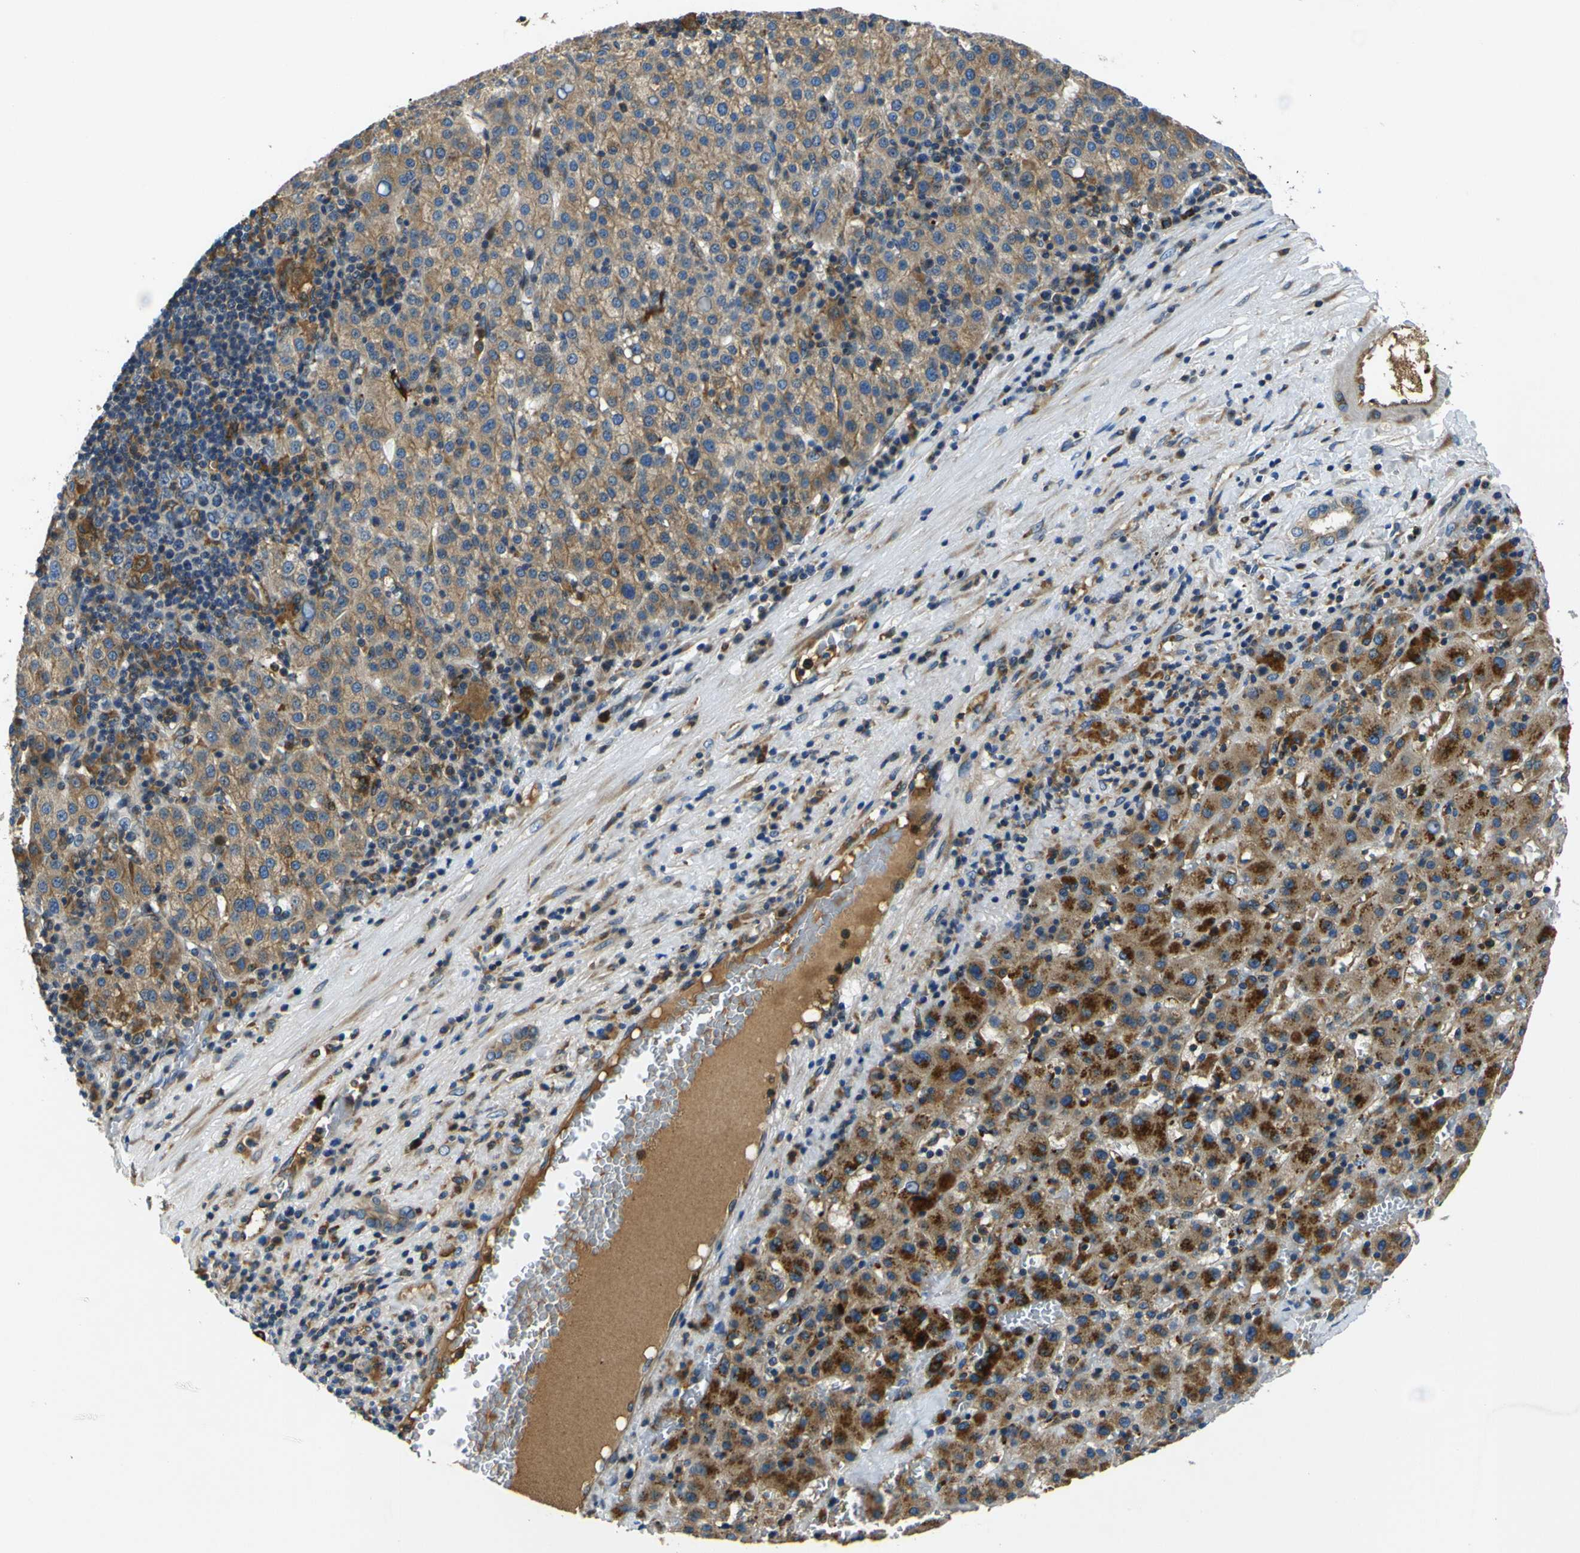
{"staining": {"intensity": "moderate", "quantity": ">75%", "location": "cytoplasmic/membranous"}, "tissue": "liver cancer", "cell_type": "Tumor cells", "image_type": "cancer", "snomed": [{"axis": "morphology", "description": "Carcinoma, Hepatocellular, NOS"}, {"axis": "topography", "description": "Liver"}], "caption": "A histopathology image showing moderate cytoplasmic/membranous staining in about >75% of tumor cells in liver hepatocellular carcinoma, as visualized by brown immunohistochemical staining.", "gene": "RAB1B", "patient": {"sex": "female", "age": 58}}